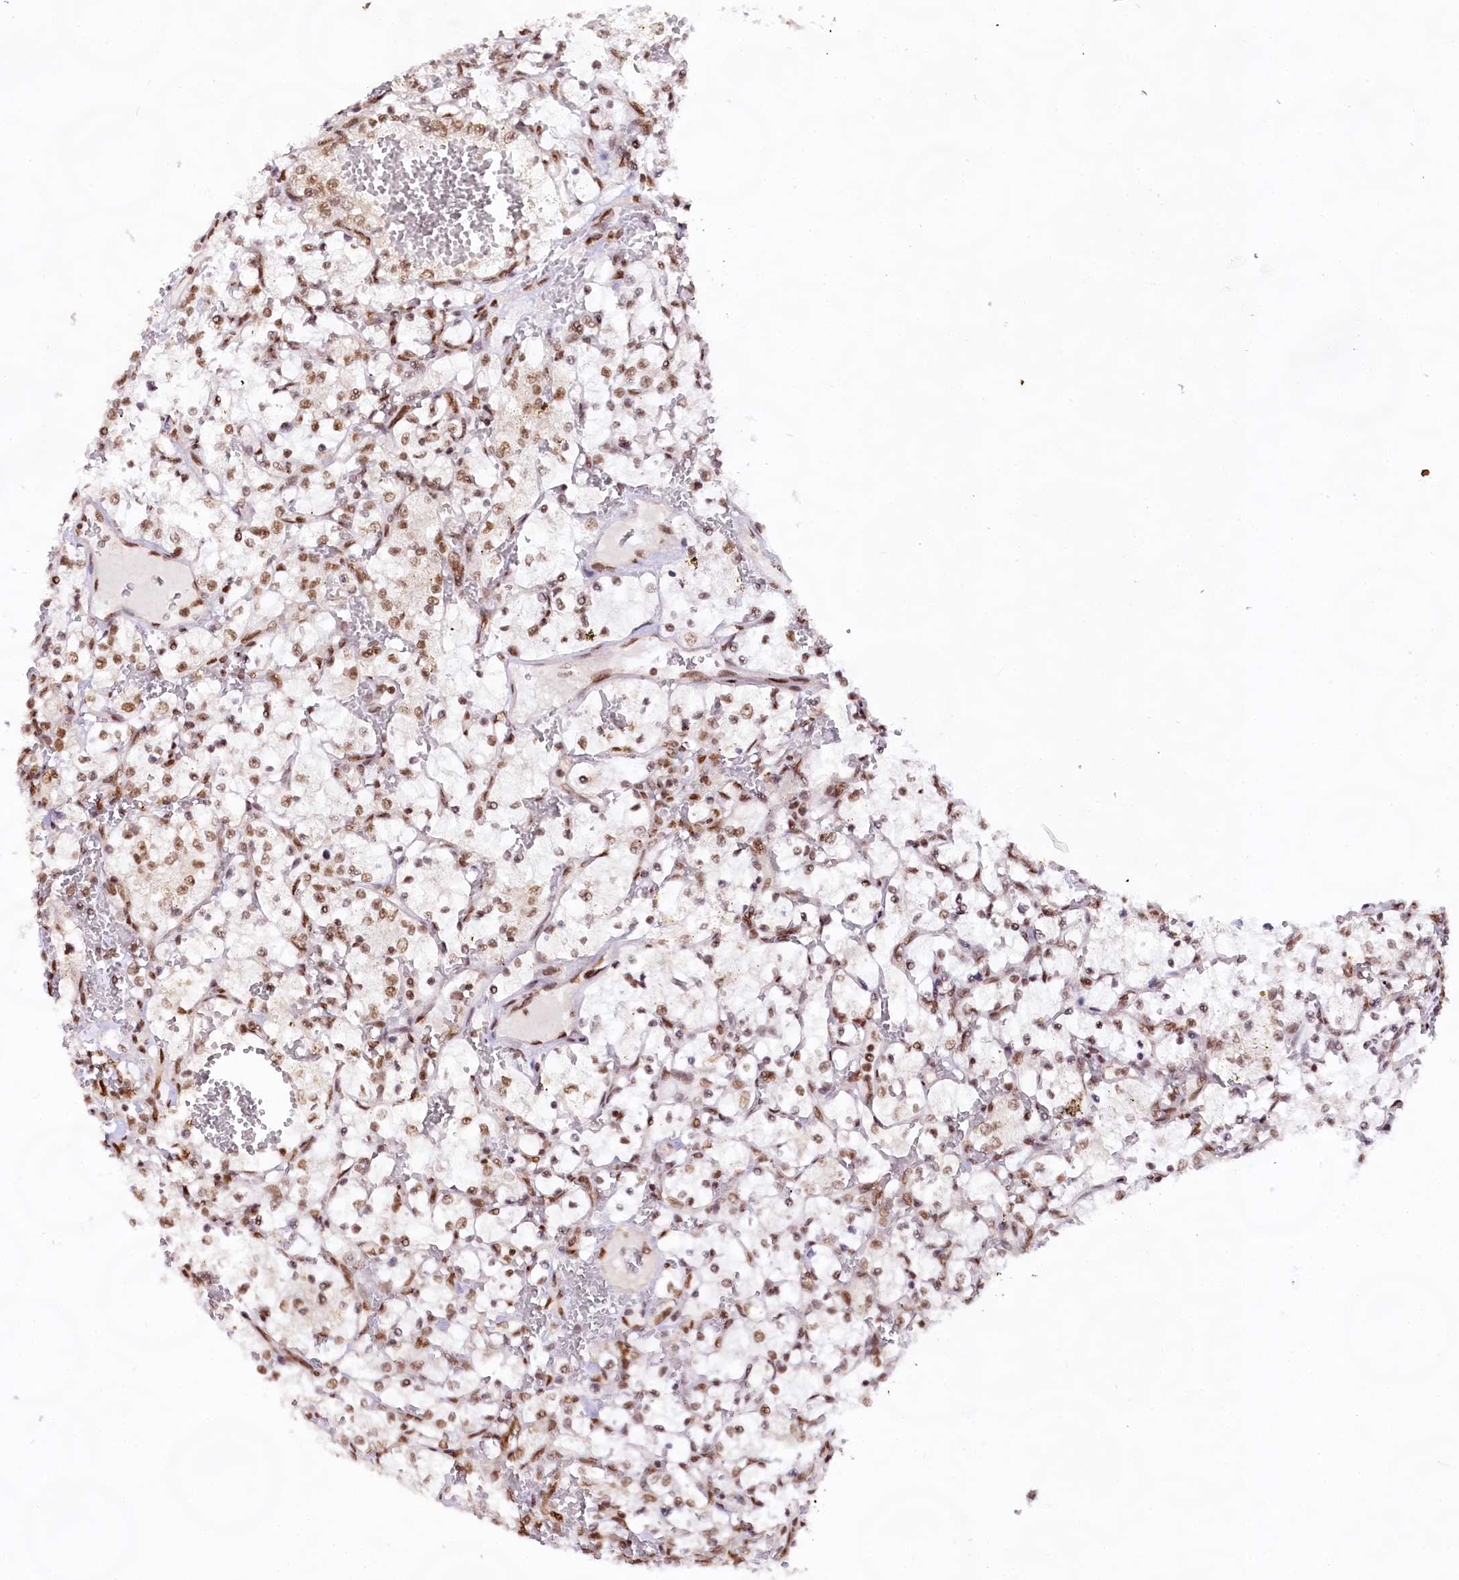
{"staining": {"intensity": "moderate", "quantity": ">75%", "location": "nuclear"}, "tissue": "renal cancer", "cell_type": "Tumor cells", "image_type": "cancer", "snomed": [{"axis": "morphology", "description": "Adenocarcinoma, NOS"}, {"axis": "topography", "description": "Kidney"}], "caption": "An immunohistochemistry (IHC) micrograph of tumor tissue is shown. Protein staining in brown highlights moderate nuclear positivity in renal adenocarcinoma within tumor cells.", "gene": "HIRA", "patient": {"sex": "female", "age": 69}}